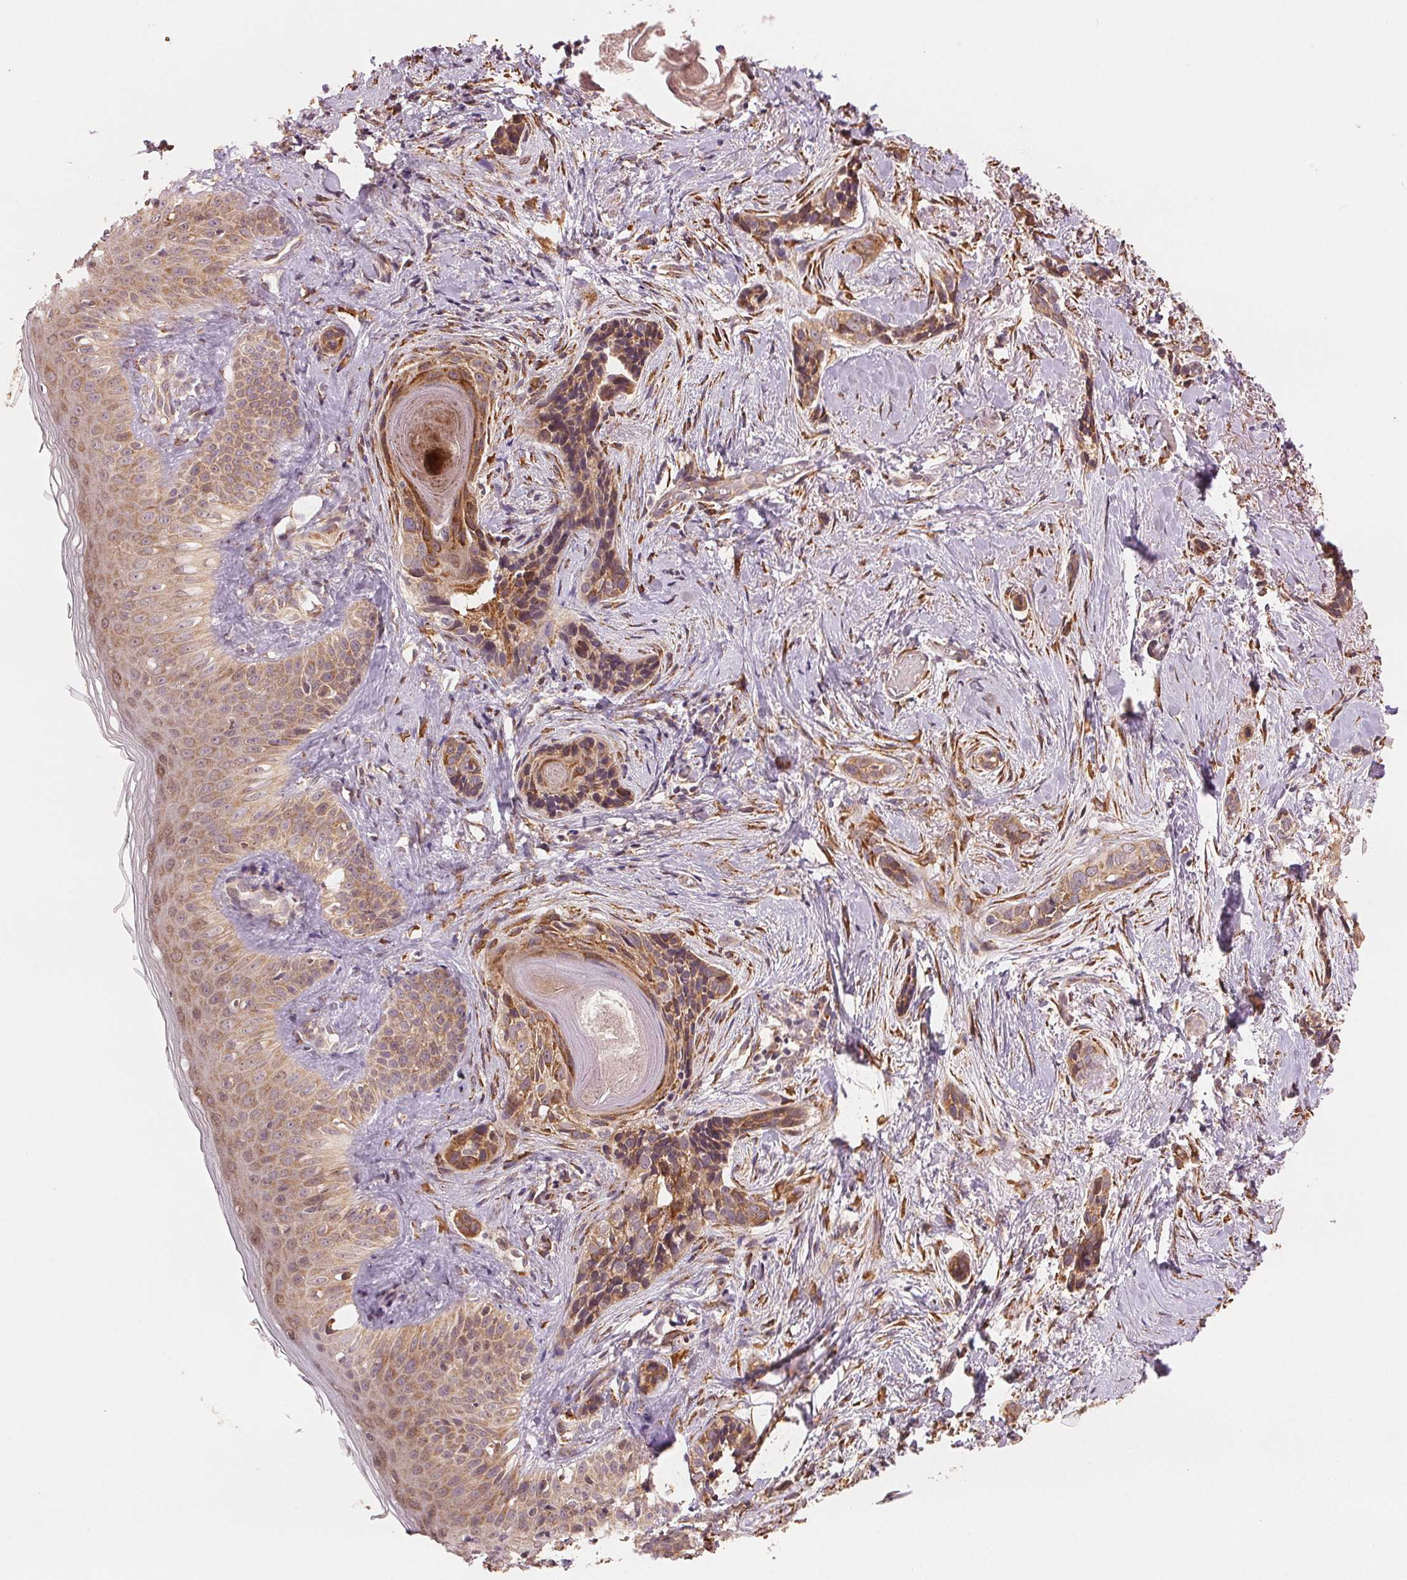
{"staining": {"intensity": "moderate", "quantity": ">75%", "location": "cytoplasmic/membranous"}, "tissue": "skin cancer", "cell_type": "Tumor cells", "image_type": "cancer", "snomed": [{"axis": "morphology", "description": "Basal cell carcinoma"}, {"axis": "topography", "description": "Skin"}], "caption": "IHC of skin basal cell carcinoma reveals medium levels of moderate cytoplasmic/membranous positivity in about >75% of tumor cells.", "gene": "SLC20A1", "patient": {"sex": "male", "age": 87}}